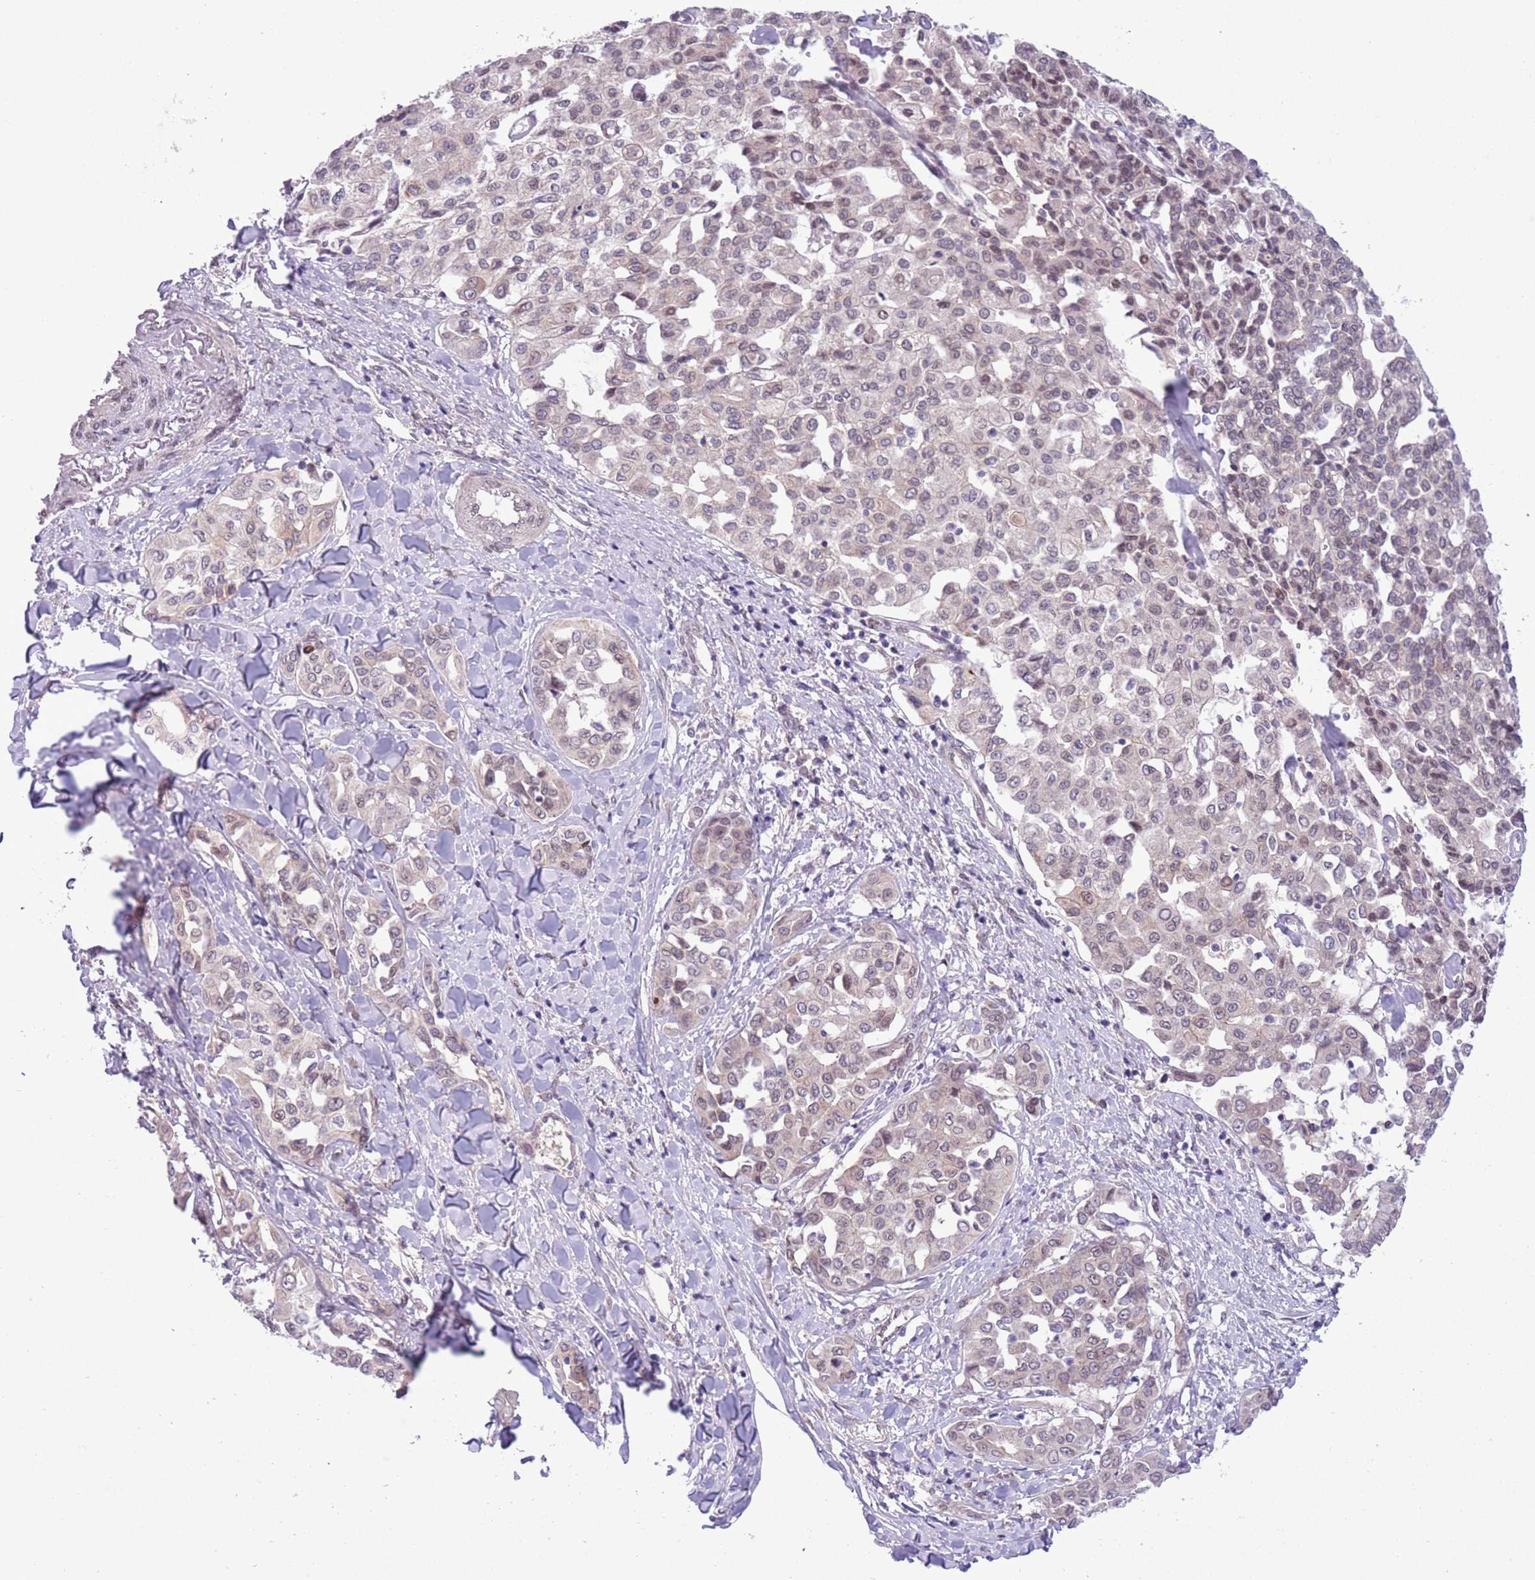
{"staining": {"intensity": "weak", "quantity": "<25%", "location": "nuclear"}, "tissue": "liver cancer", "cell_type": "Tumor cells", "image_type": "cancer", "snomed": [{"axis": "morphology", "description": "Cholangiocarcinoma"}, {"axis": "topography", "description": "Liver"}], "caption": "Human cholangiocarcinoma (liver) stained for a protein using immunohistochemistry (IHC) exhibits no positivity in tumor cells.", "gene": "CCND2", "patient": {"sex": "female", "age": 77}}